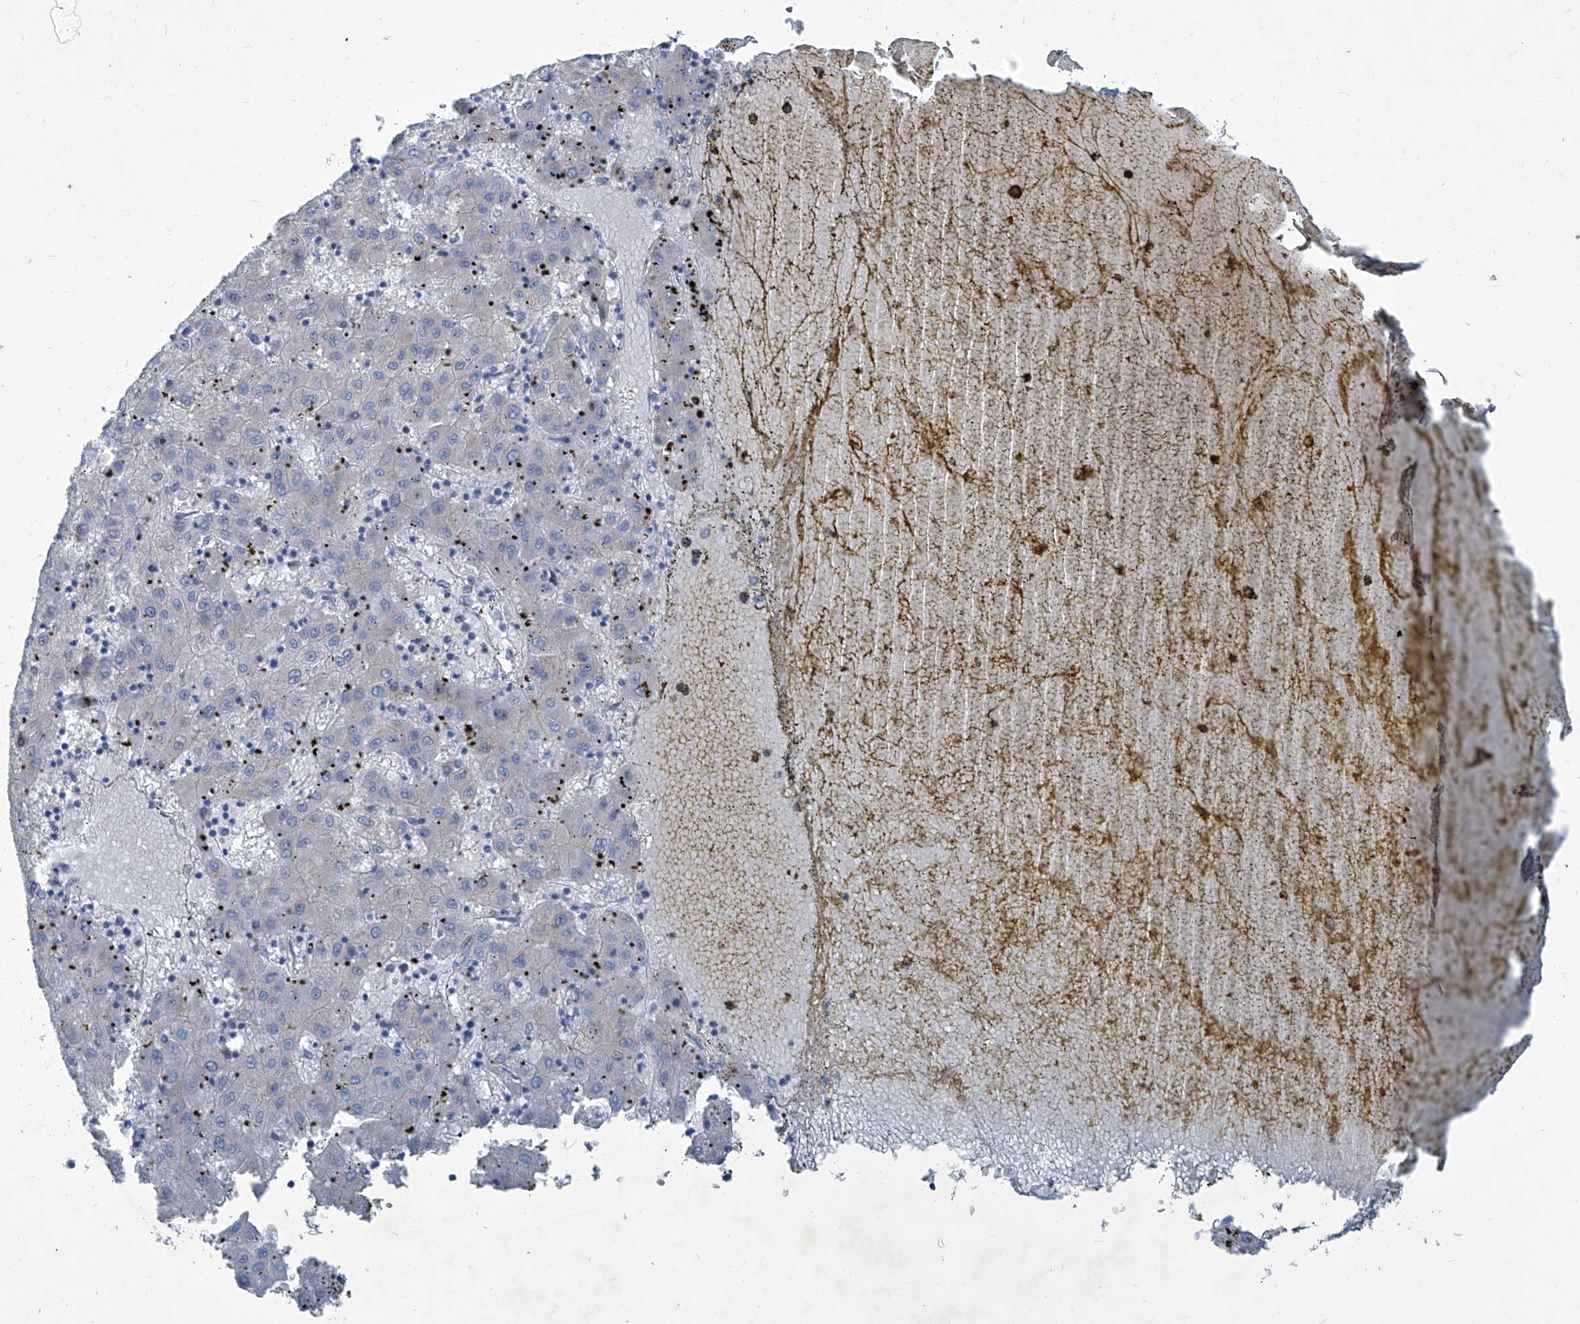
{"staining": {"intensity": "negative", "quantity": "none", "location": "none"}, "tissue": "liver cancer", "cell_type": "Tumor cells", "image_type": "cancer", "snomed": [{"axis": "morphology", "description": "Carcinoma, Hepatocellular, NOS"}, {"axis": "topography", "description": "Liver"}], "caption": "The histopathology image demonstrates no staining of tumor cells in liver cancer.", "gene": "SLC26A11", "patient": {"sex": "male", "age": 72}}